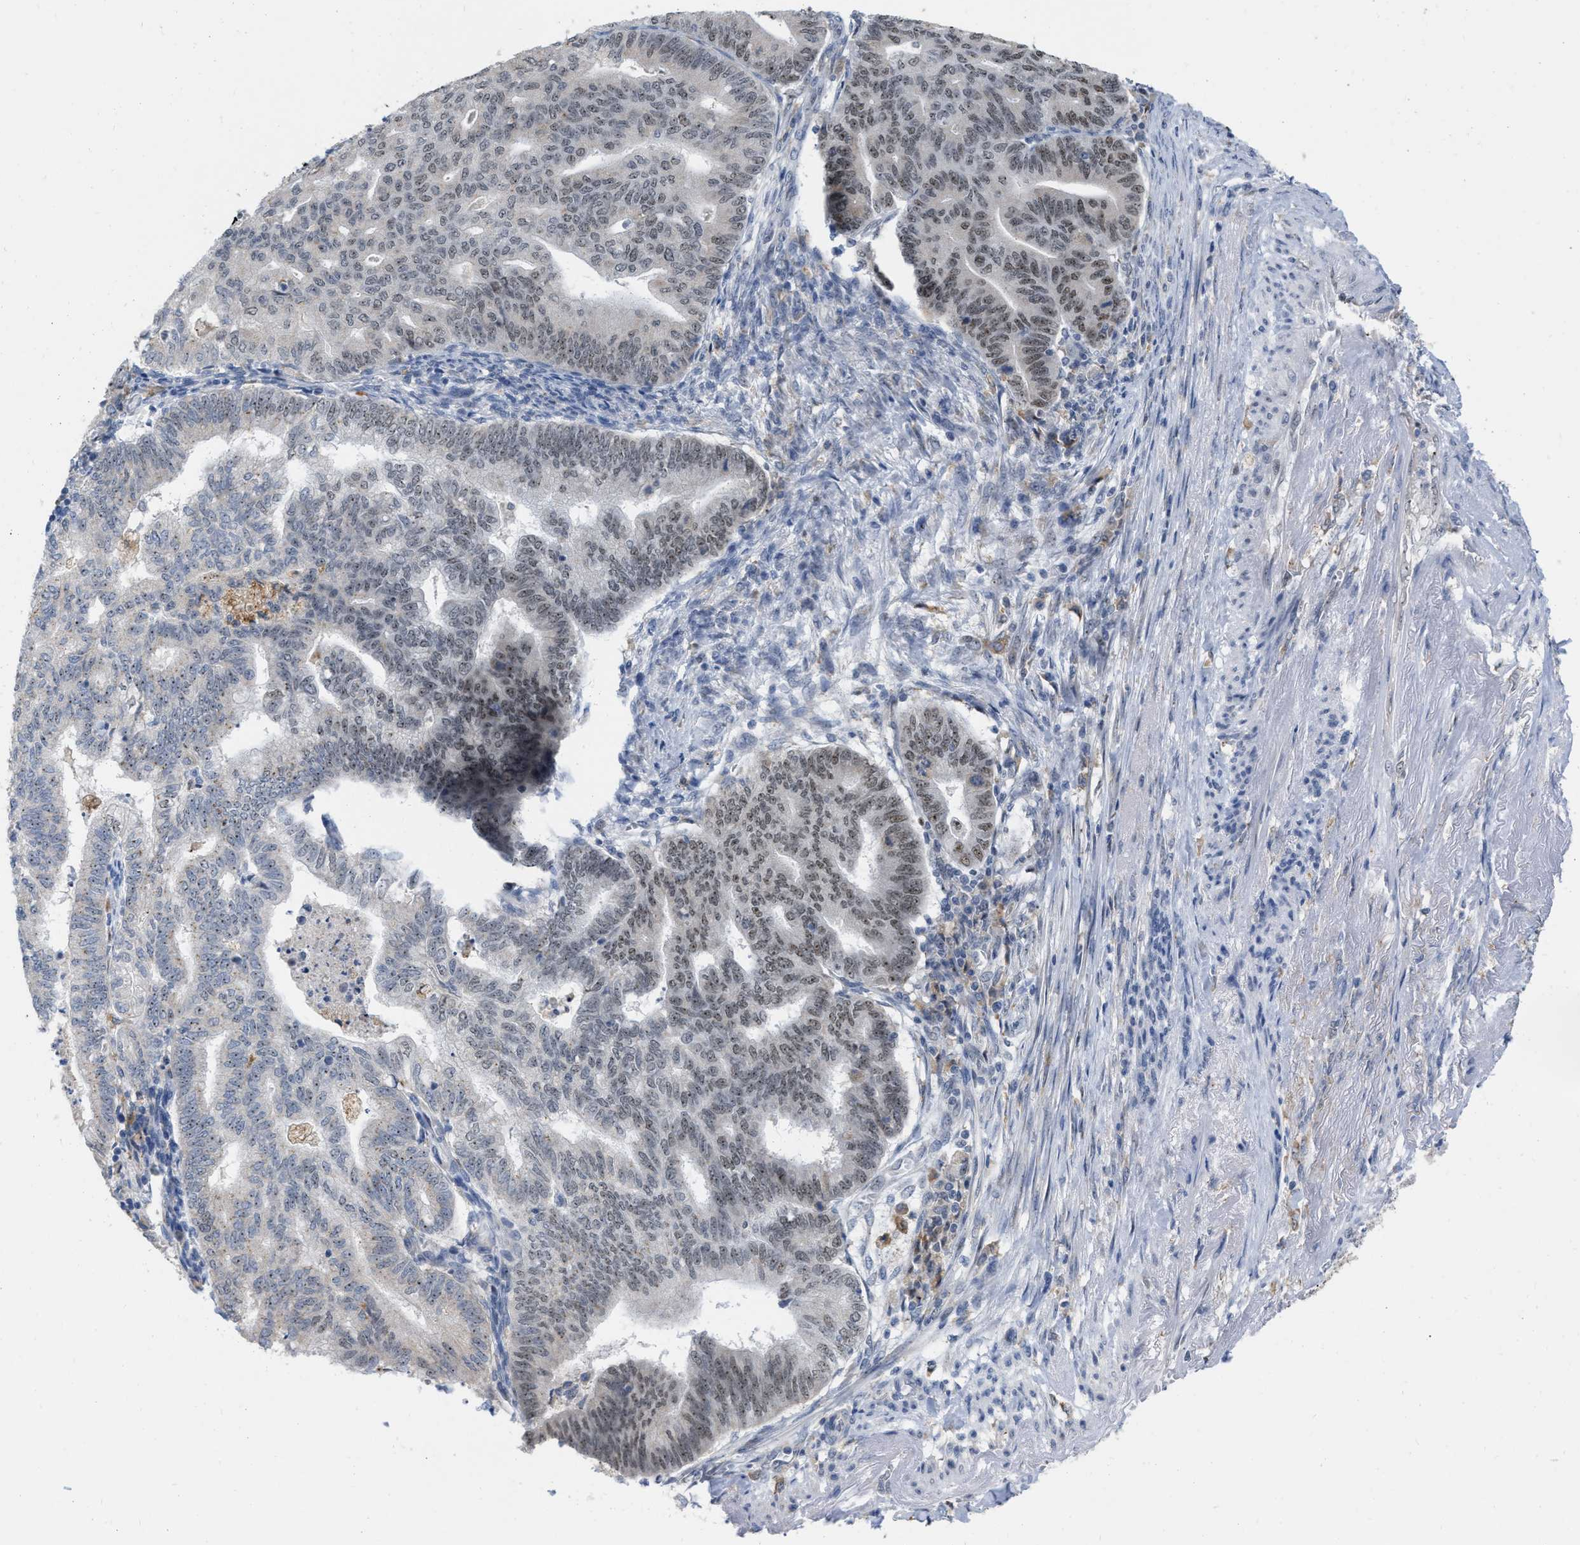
{"staining": {"intensity": "moderate", "quantity": "25%-75%", "location": "nuclear"}, "tissue": "endometrial cancer", "cell_type": "Tumor cells", "image_type": "cancer", "snomed": [{"axis": "morphology", "description": "Polyp, NOS"}, {"axis": "morphology", "description": "Adenocarcinoma, NOS"}, {"axis": "morphology", "description": "Adenoma, NOS"}, {"axis": "topography", "description": "Endometrium"}], "caption": "About 25%-75% of tumor cells in polyp (endometrial) exhibit moderate nuclear protein staining as visualized by brown immunohistochemical staining.", "gene": "ELAC2", "patient": {"sex": "female", "age": 79}}